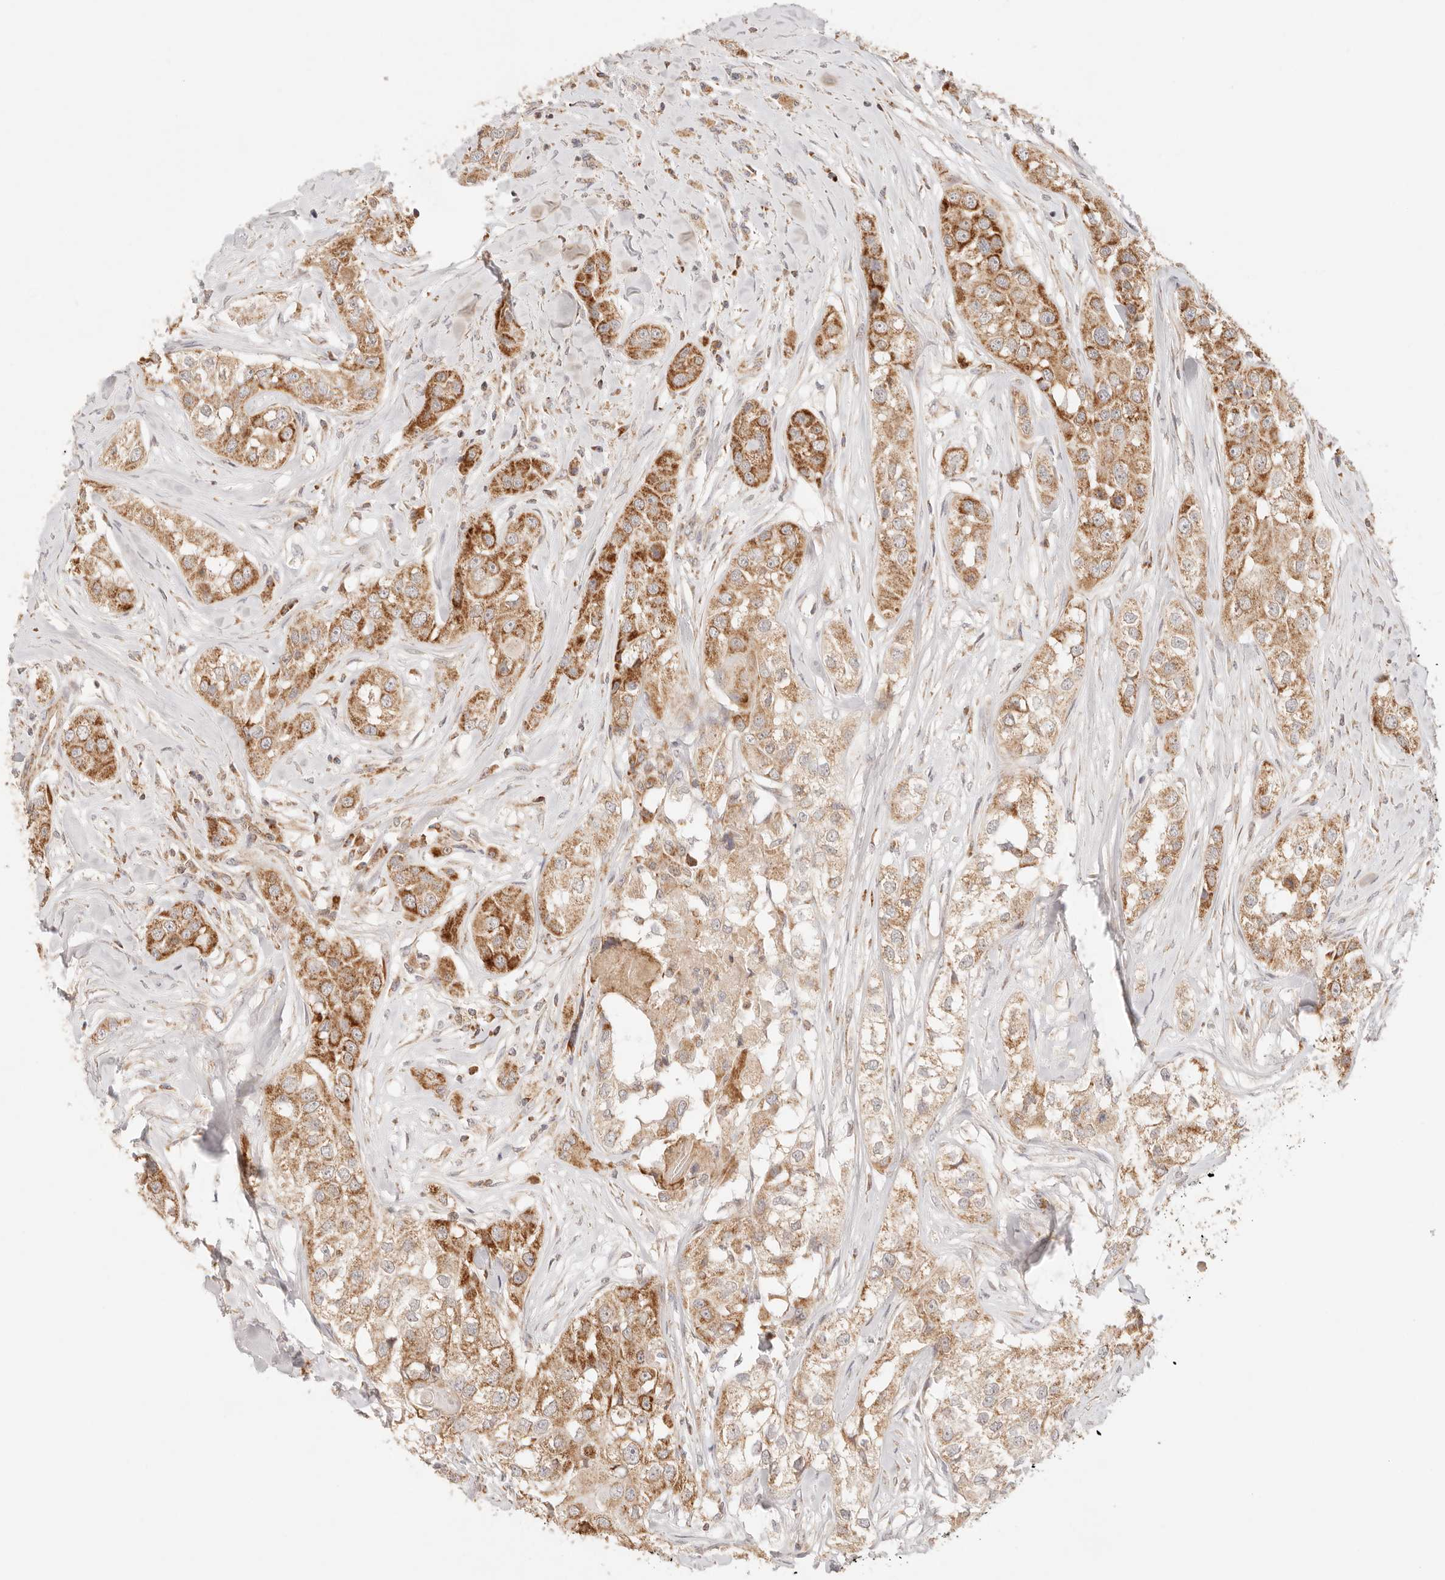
{"staining": {"intensity": "moderate", "quantity": ">75%", "location": "cytoplasmic/membranous"}, "tissue": "head and neck cancer", "cell_type": "Tumor cells", "image_type": "cancer", "snomed": [{"axis": "morphology", "description": "Normal tissue, NOS"}, {"axis": "morphology", "description": "Squamous cell carcinoma, NOS"}, {"axis": "topography", "description": "Skeletal muscle"}, {"axis": "topography", "description": "Head-Neck"}], "caption": "Immunohistochemical staining of human head and neck squamous cell carcinoma reveals moderate cytoplasmic/membranous protein staining in approximately >75% of tumor cells.", "gene": "COA6", "patient": {"sex": "male", "age": 51}}